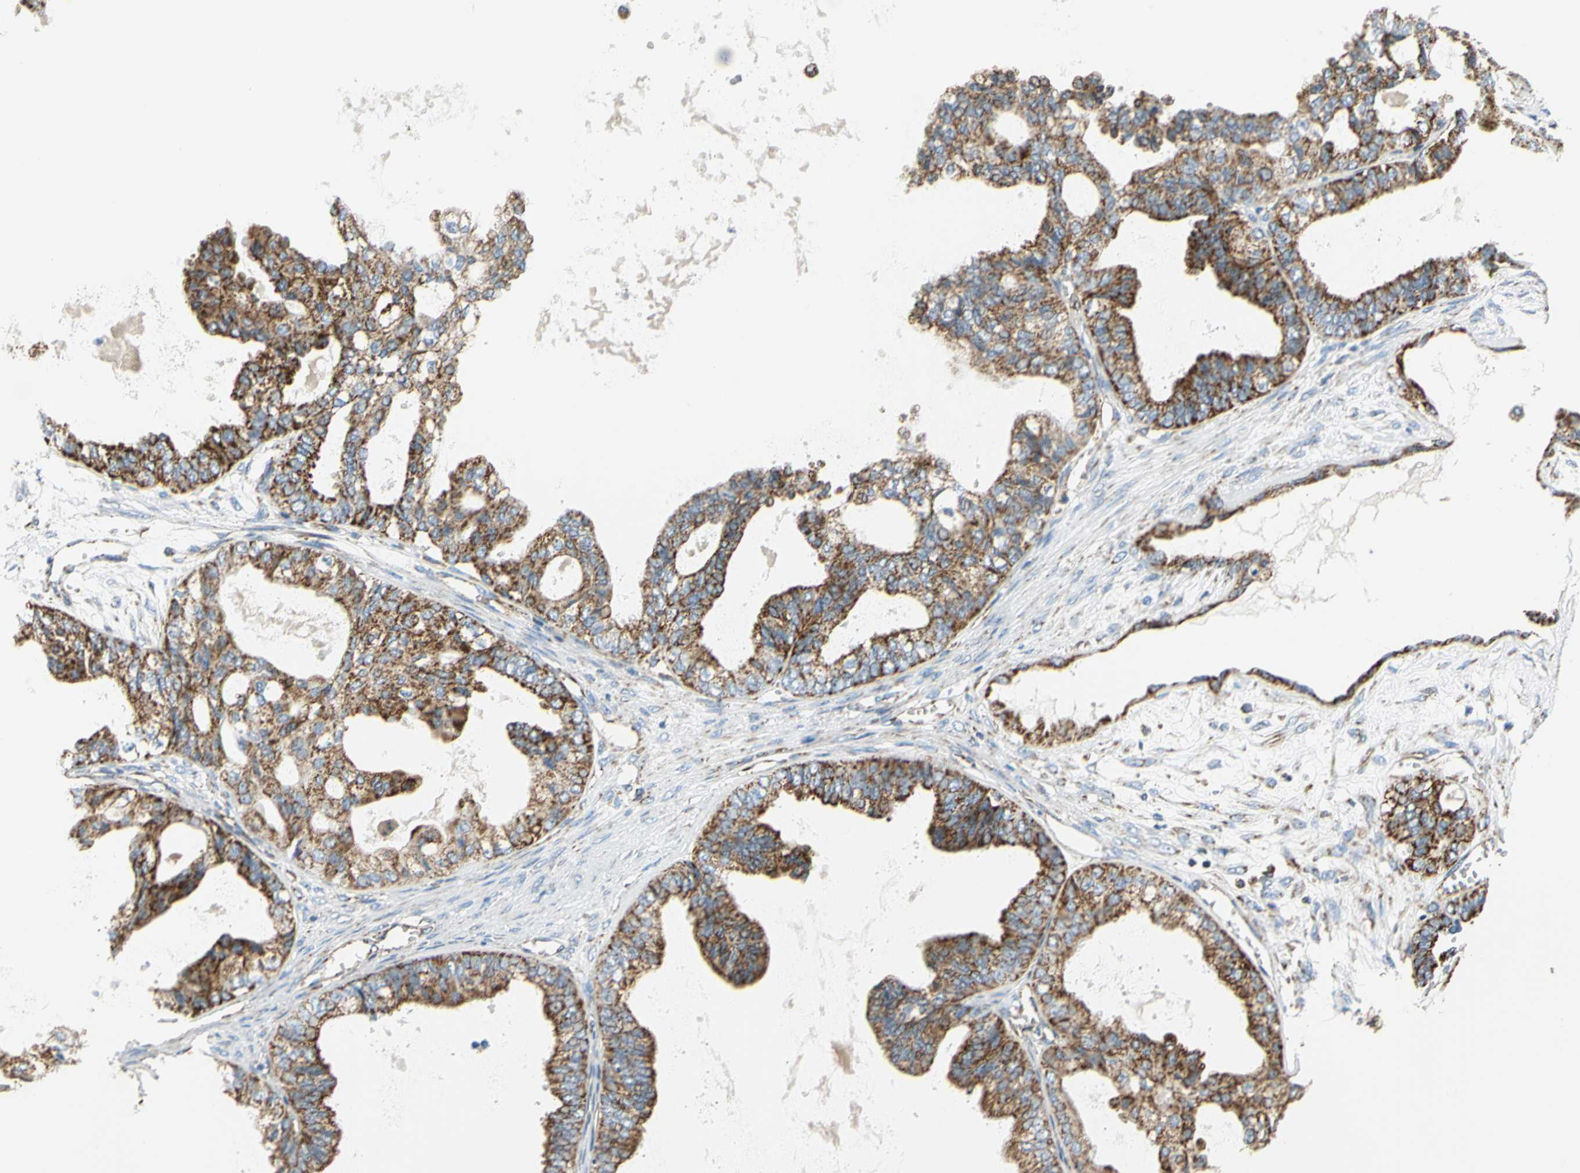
{"staining": {"intensity": "strong", "quantity": ">75%", "location": "cytoplasmic/membranous"}, "tissue": "ovarian cancer", "cell_type": "Tumor cells", "image_type": "cancer", "snomed": [{"axis": "morphology", "description": "Carcinoma, NOS"}, {"axis": "morphology", "description": "Carcinoma, endometroid"}, {"axis": "topography", "description": "Ovary"}], "caption": "Ovarian cancer was stained to show a protein in brown. There is high levels of strong cytoplasmic/membranous positivity in approximately >75% of tumor cells.", "gene": "MAVS", "patient": {"sex": "female", "age": 50}}